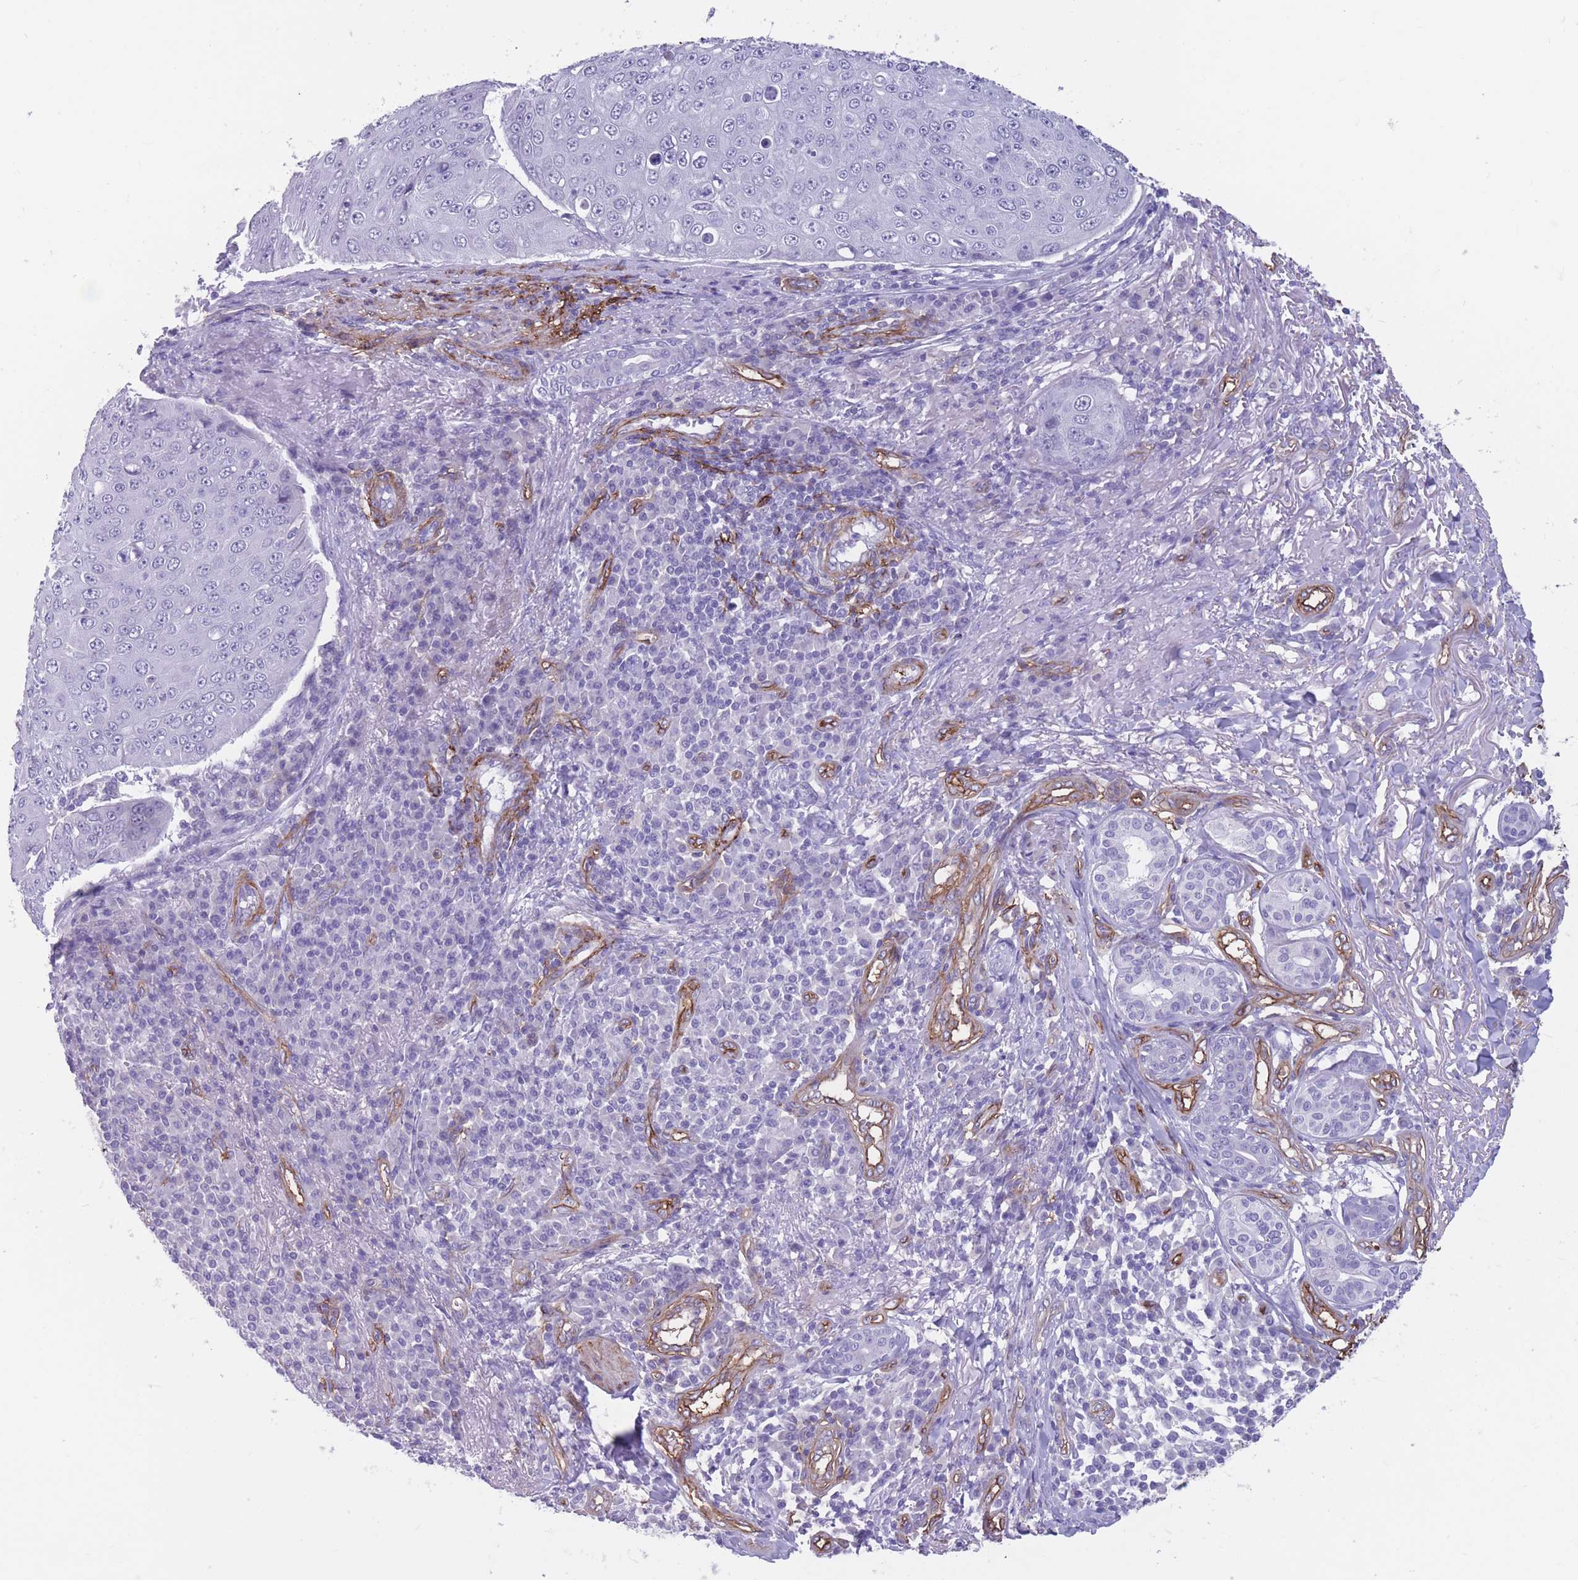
{"staining": {"intensity": "negative", "quantity": "none", "location": "none"}, "tissue": "skin cancer", "cell_type": "Tumor cells", "image_type": "cancer", "snomed": [{"axis": "morphology", "description": "Squamous cell carcinoma, NOS"}, {"axis": "topography", "description": "Skin"}], "caption": "Tumor cells show no significant protein positivity in skin cancer (squamous cell carcinoma). (DAB (3,3'-diaminobenzidine) immunohistochemistry, high magnification).", "gene": "DPYD", "patient": {"sex": "male", "age": 71}}